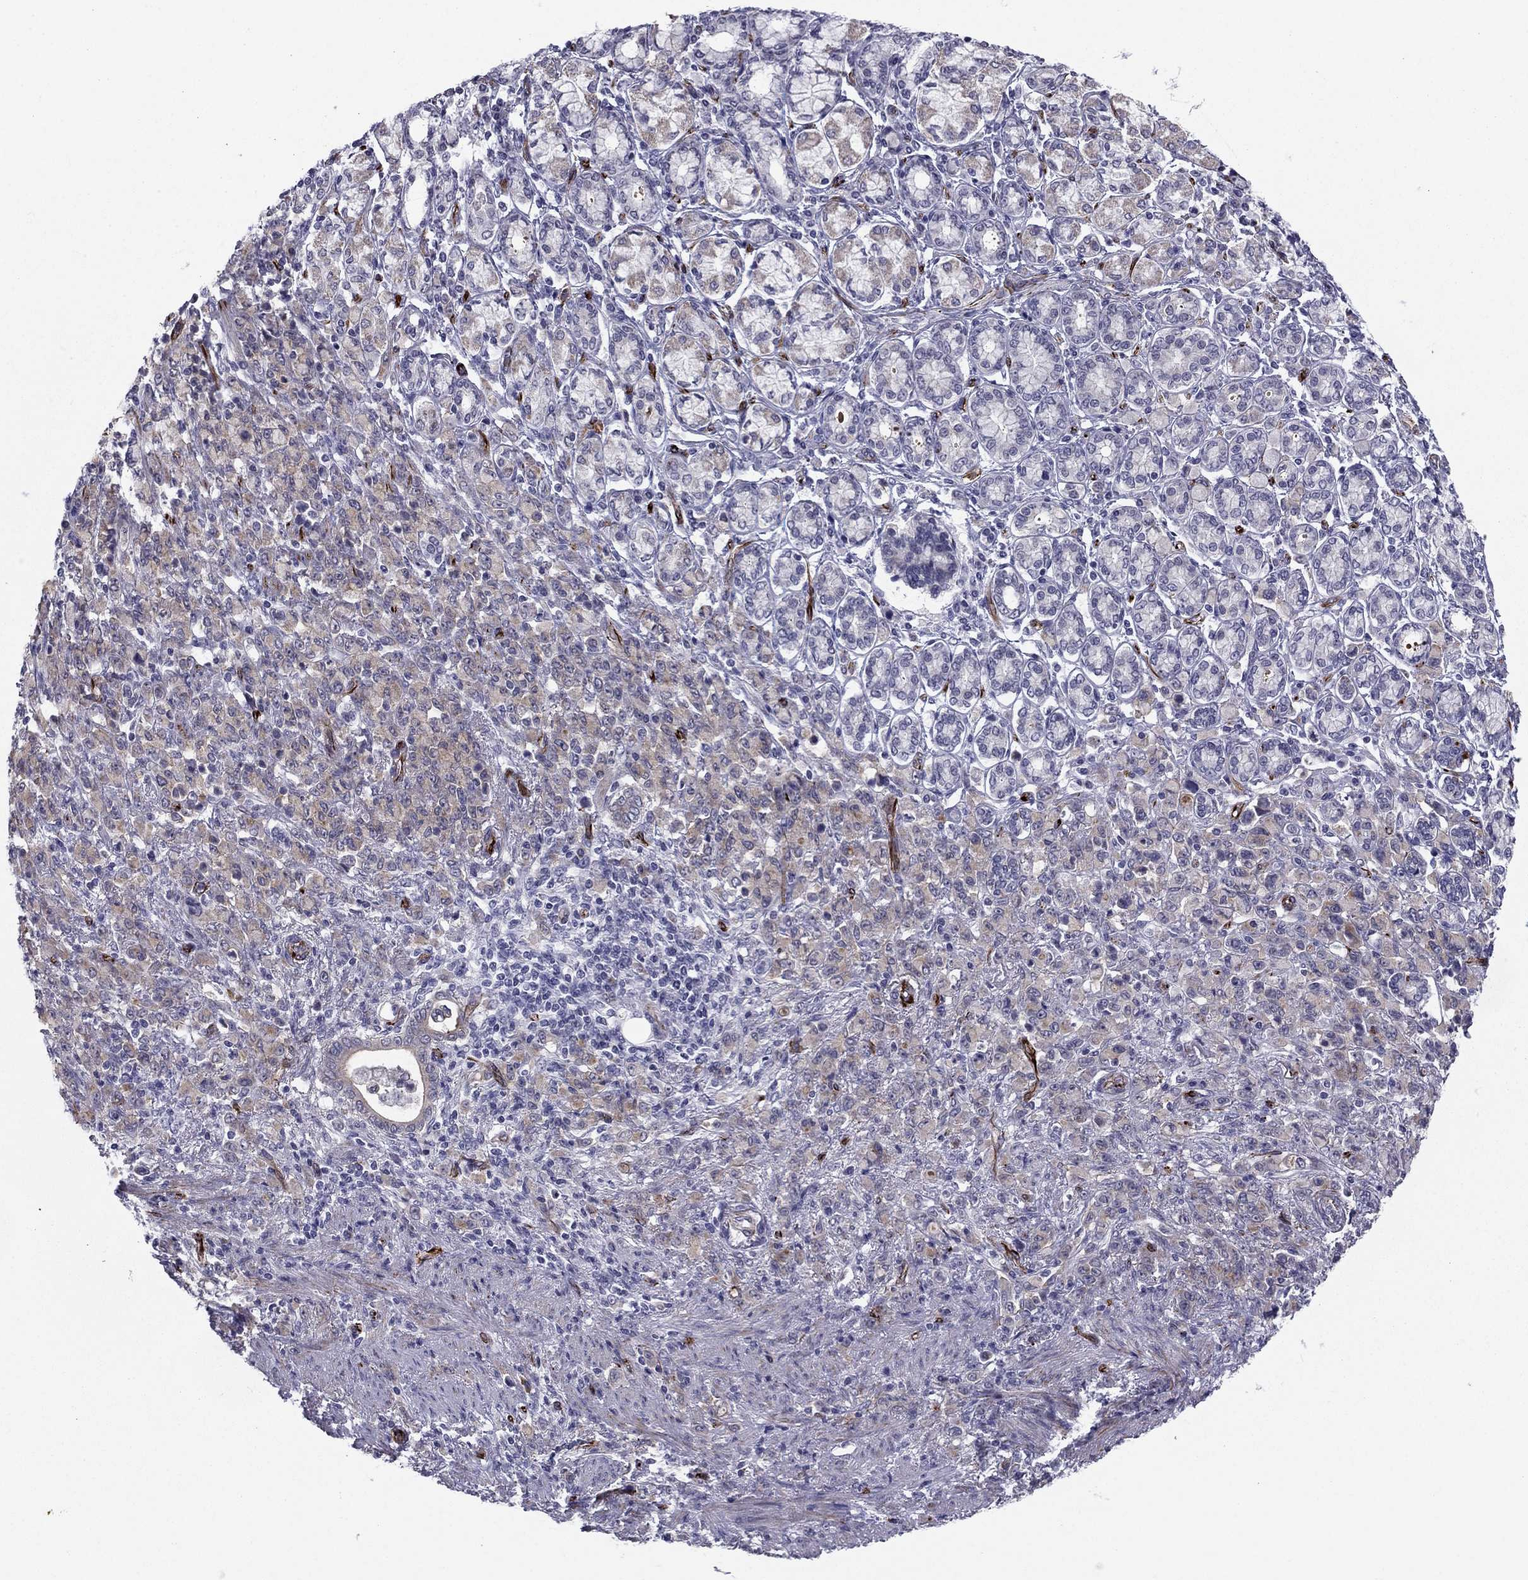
{"staining": {"intensity": "weak", "quantity": "<25%", "location": "cytoplasmic/membranous"}, "tissue": "stomach cancer", "cell_type": "Tumor cells", "image_type": "cancer", "snomed": [{"axis": "morphology", "description": "Normal tissue, NOS"}, {"axis": "morphology", "description": "Adenocarcinoma, NOS"}, {"axis": "topography", "description": "Stomach"}], "caption": "Immunohistochemistry photomicrograph of human stomach cancer stained for a protein (brown), which reveals no expression in tumor cells. (DAB (3,3'-diaminobenzidine) immunohistochemistry (IHC) visualized using brightfield microscopy, high magnification).", "gene": "ANKS4B", "patient": {"sex": "female", "age": 79}}